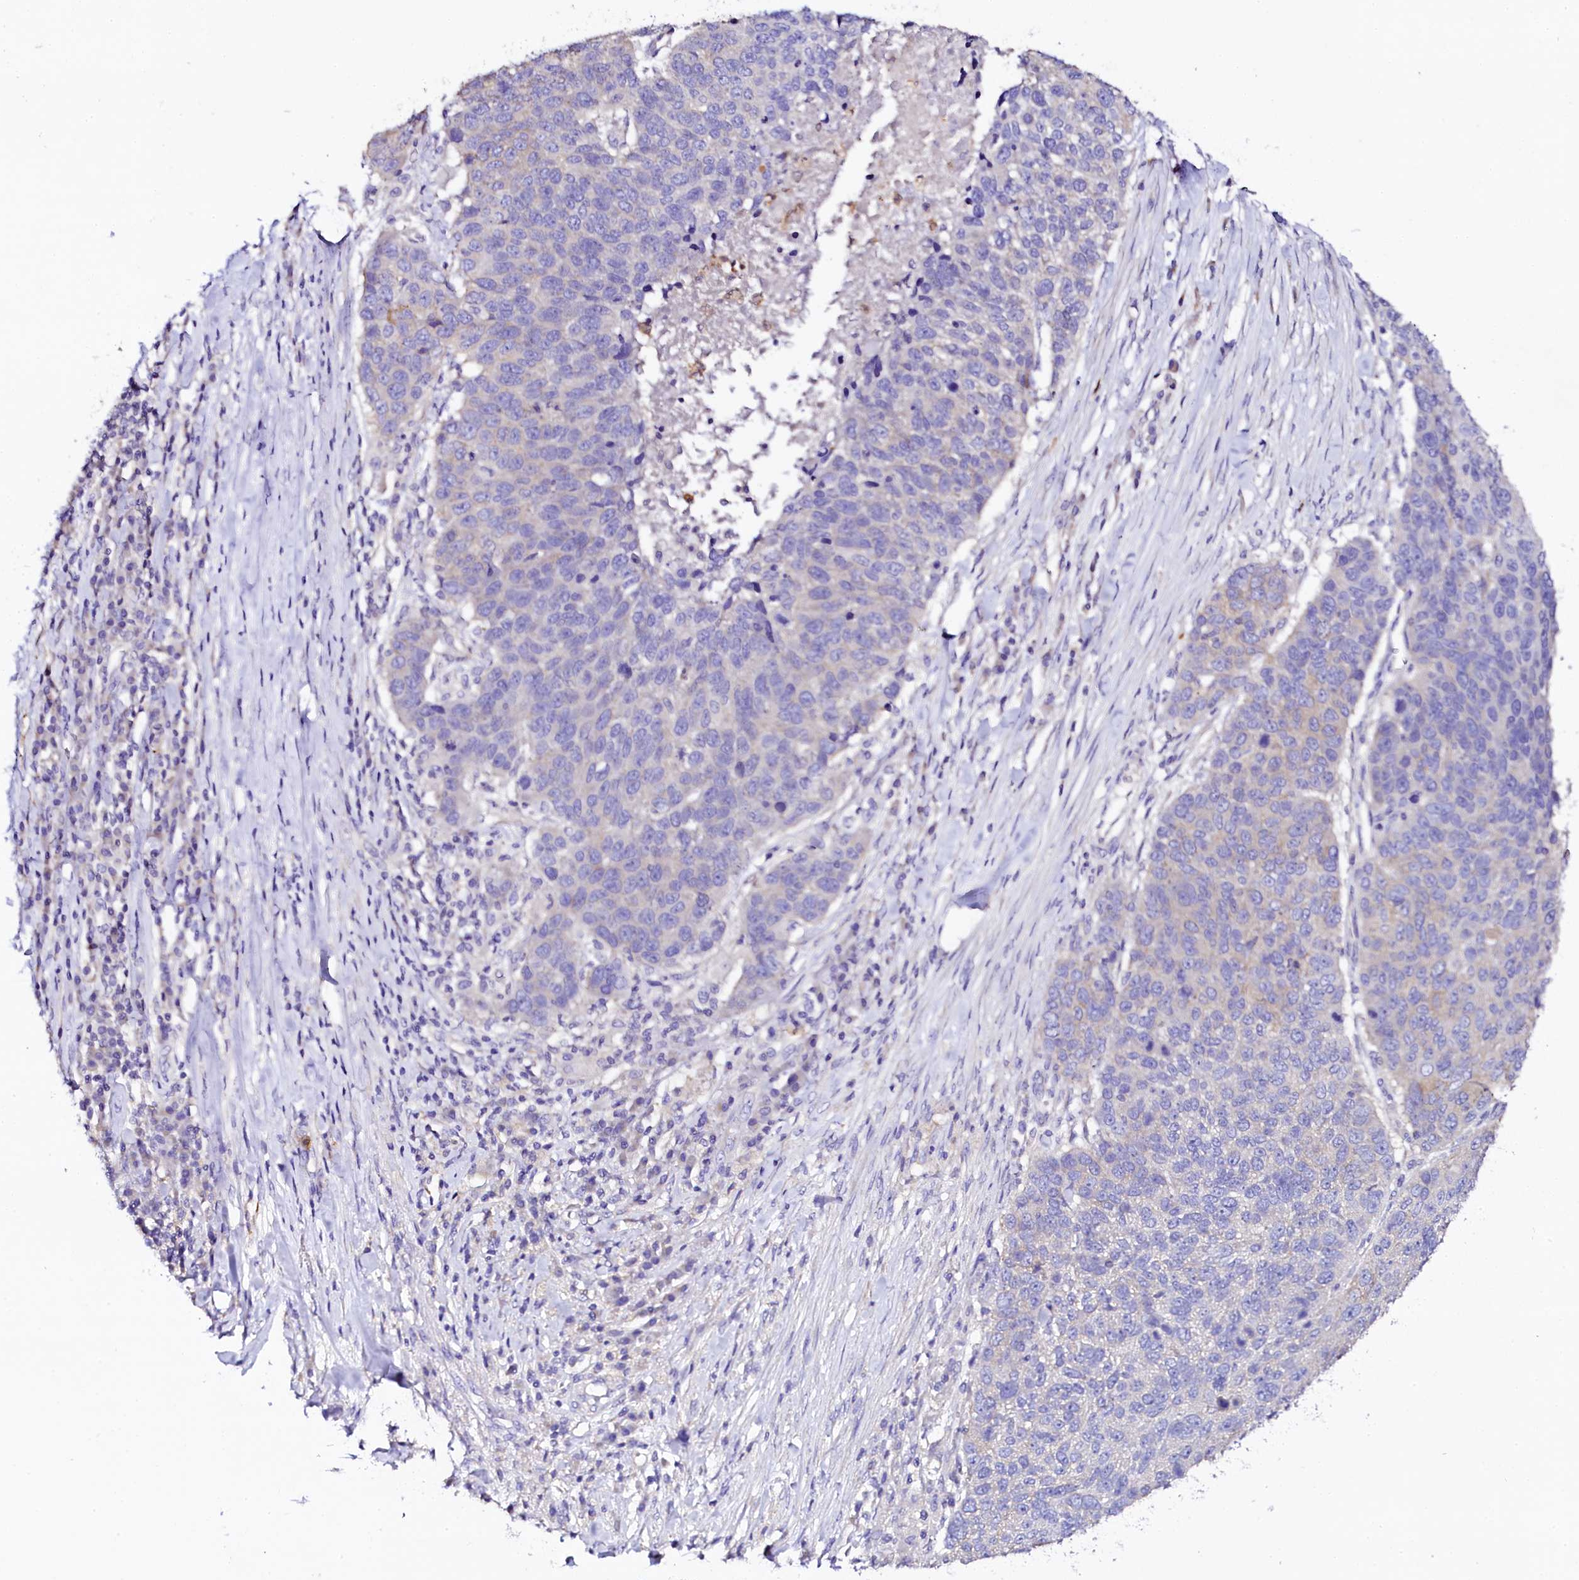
{"staining": {"intensity": "negative", "quantity": "none", "location": "none"}, "tissue": "lung cancer", "cell_type": "Tumor cells", "image_type": "cancer", "snomed": [{"axis": "morphology", "description": "Normal tissue, NOS"}, {"axis": "morphology", "description": "Squamous cell carcinoma, NOS"}, {"axis": "topography", "description": "Lymph node"}, {"axis": "topography", "description": "Lung"}], "caption": "Protein analysis of squamous cell carcinoma (lung) shows no significant expression in tumor cells.", "gene": "NAA16", "patient": {"sex": "male", "age": 66}}